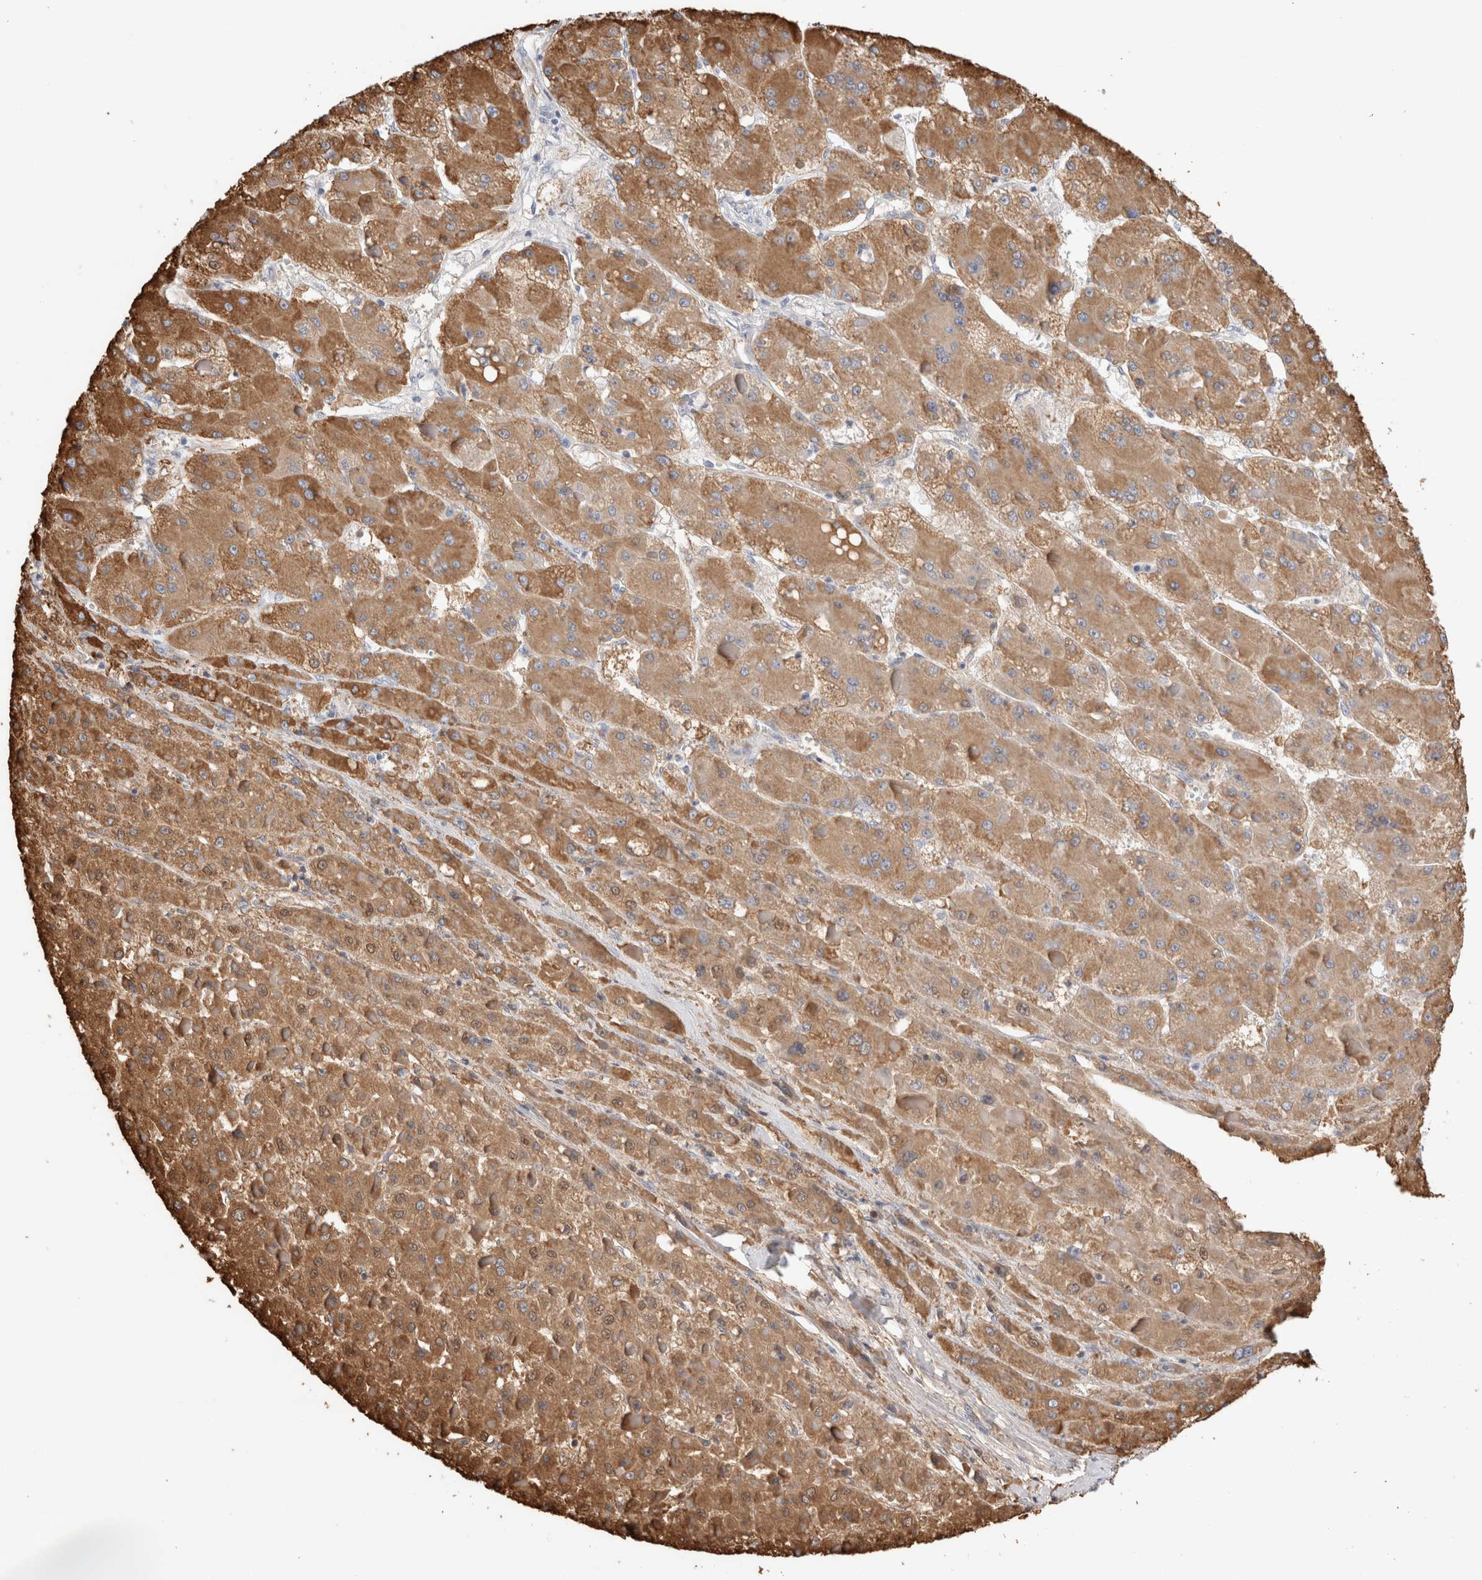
{"staining": {"intensity": "moderate", "quantity": ">75%", "location": "cytoplasmic/membranous"}, "tissue": "liver cancer", "cell_type": "Tumor cells", "image_type": "cancer", "snomed": [{"axis": "morphology", "description": "Carcinoma, Hepatocellular, NOS"}, {"axis": "topography", "description": "Liver"}], "caption": "Brown immunohistochemical staining in human liver cancer (hepatocellular carcinoma) displays moderate cytoplasmic/membranous staining in about >75% of tumor cells. (IHC, brightfield microscopy, high magnification).", "gene": "MUC15", "patient": {"sex": "female", "age": 73}}